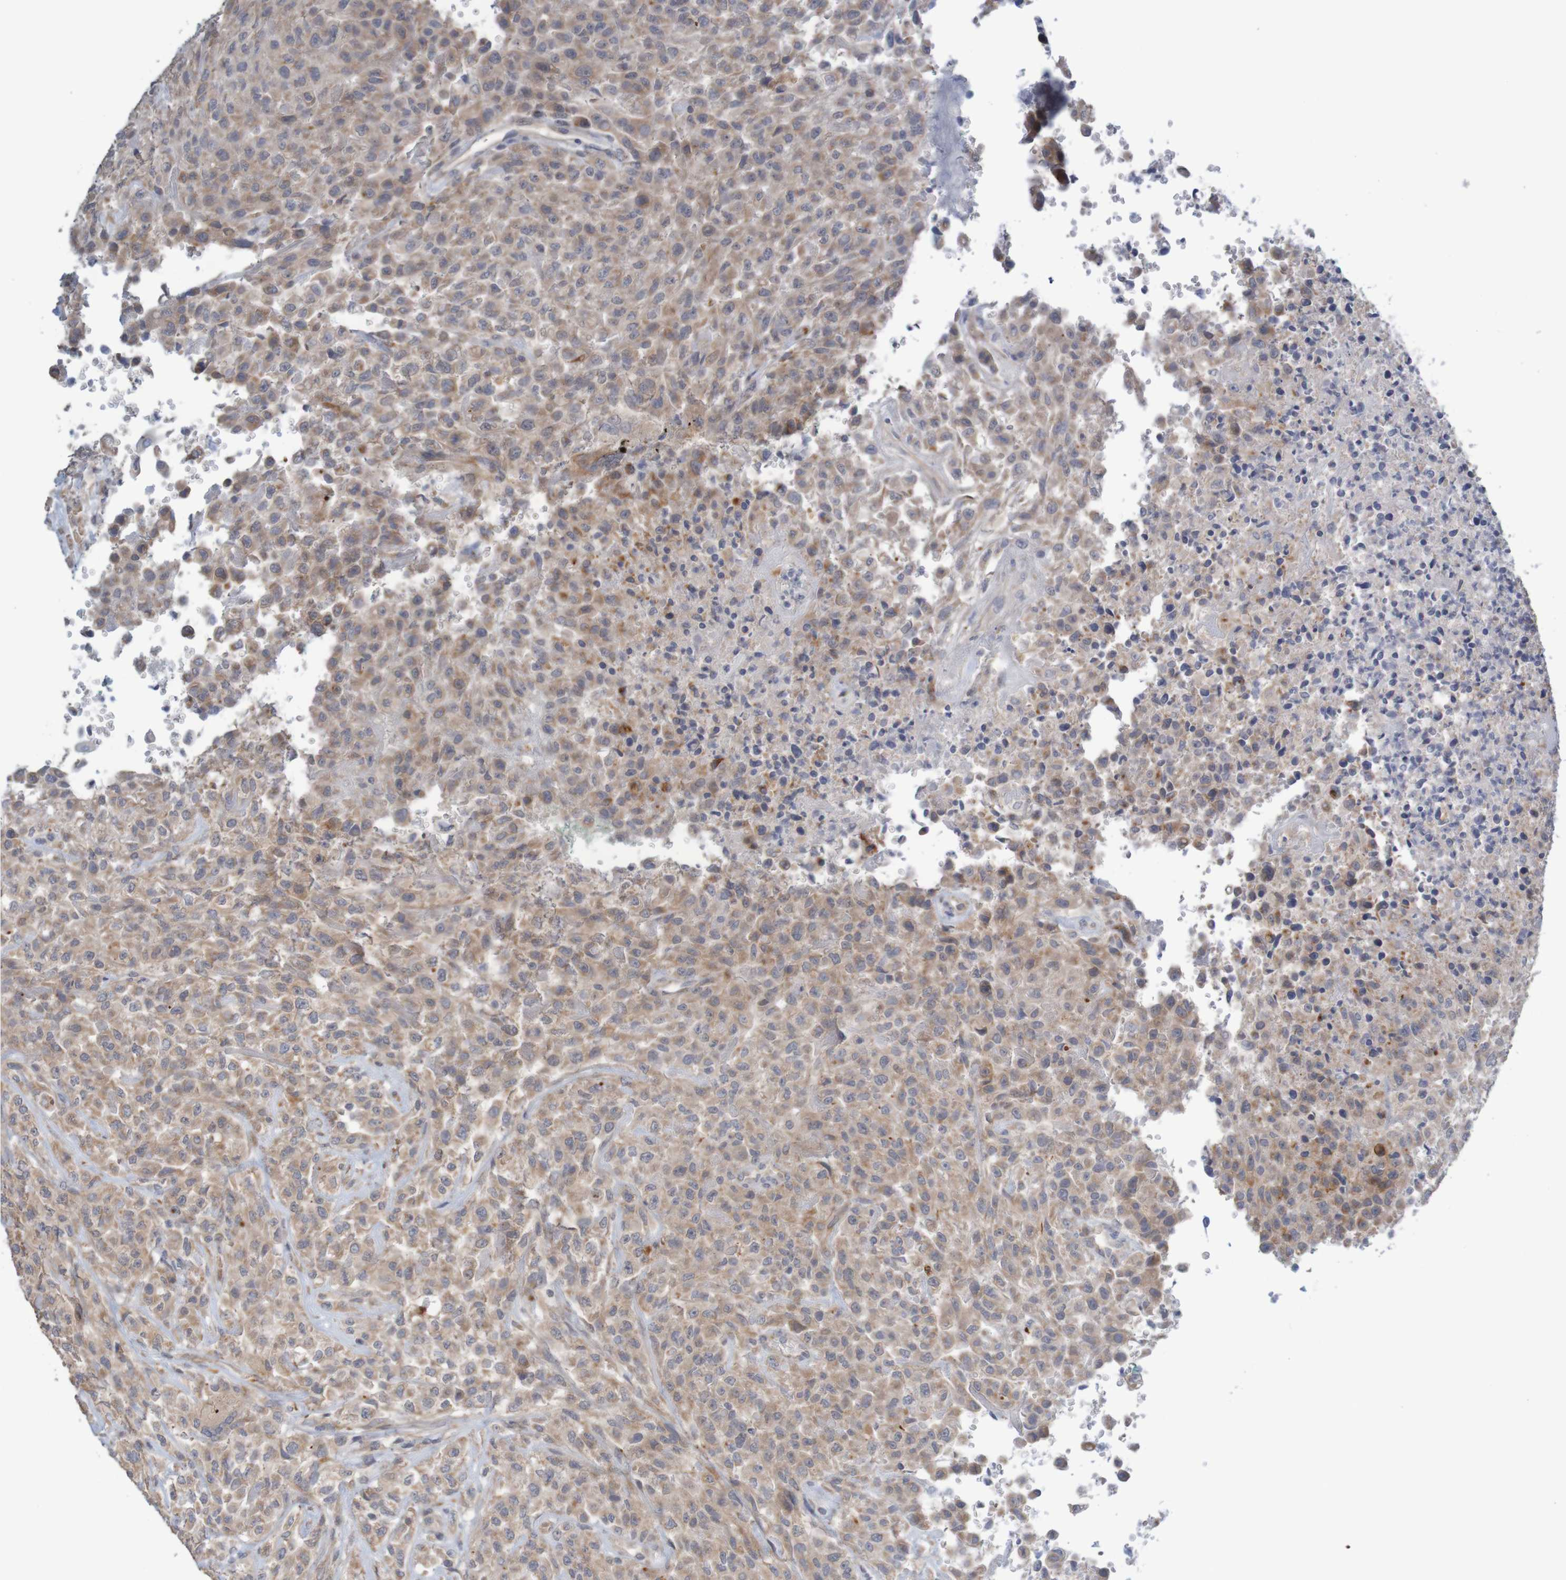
{"staining": {"intensity": "weak", "quantity": ">75%", "location": "cytoplasmic/membranous"}, "tissue": "urothelial cancer", "cell_type": "Tumor cells", "image_type": "cancer", "snomed": [{"axis": "morphology", "description": "Urothelial carcinoma, High grade"}, {"axis": "topography", "description": "Urinary bladder"}], "caption": "Protein staining shows weak cytoplasmic/membranous expression in approximately >75% of tumor cells in urothelial cancer.", "gene": "ANKK1", "patient": {"sex": "male", "age": 46}}